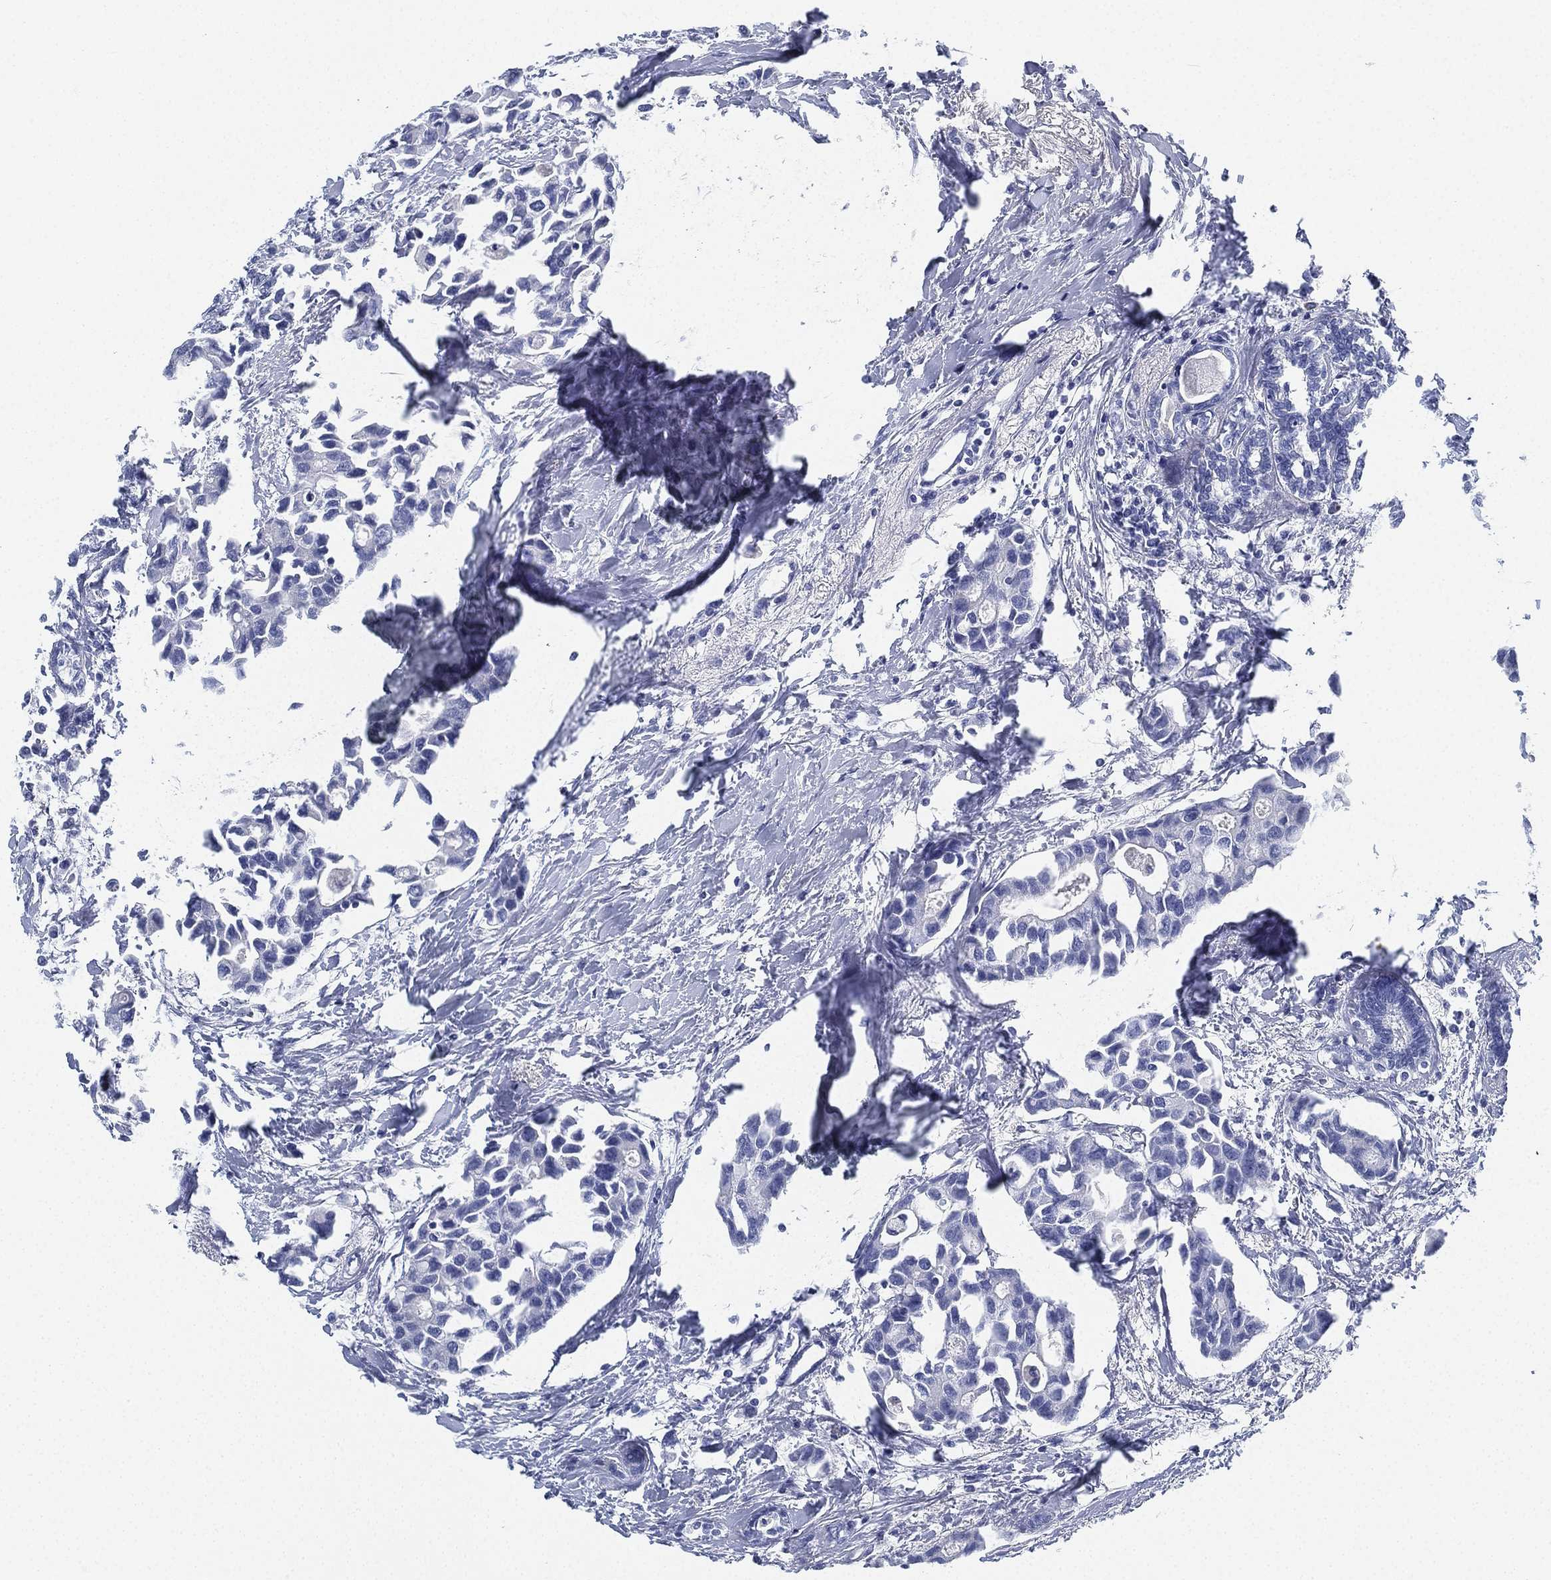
{"staining": {"intensity": "negative", "quantity": "none", "location": "none"}, "tissue": "breast cancer", "cell_type": "Tumor cells", "image_type": "cancer", "snomed": [{"axis": "morphology", "description": "Duct carcinoma"}, {"axis": "topography", "description": "Breast"}], "caption": "Tumor cells are negative for brown protein staining in intraductal carcinoma (breast).", "gene": "DEFB121", "patient": {"sex": "female", "age": 83}}